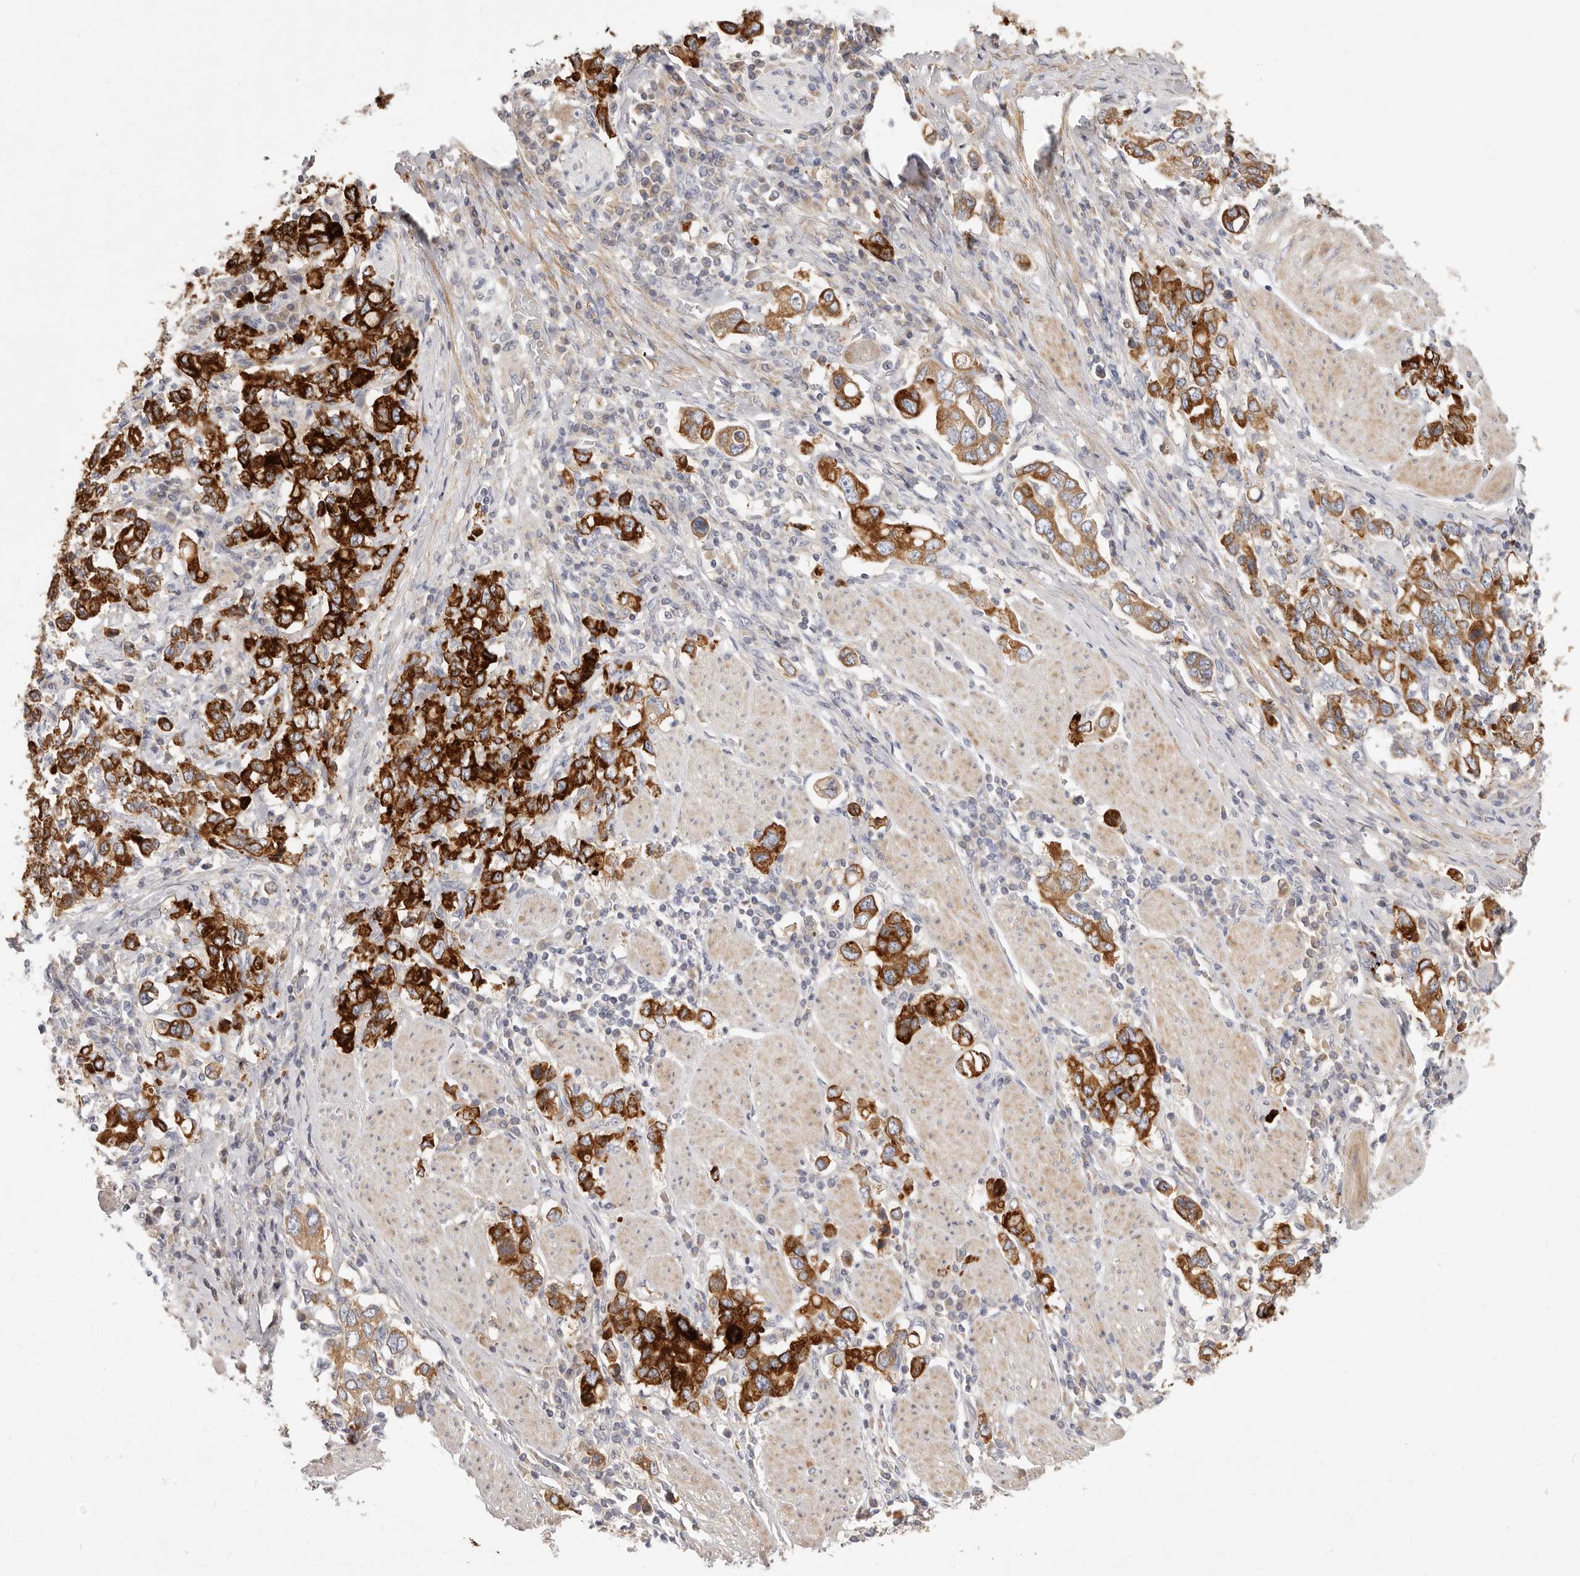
{"staining": {"intensity": "strong", "quantity": ">75%", "location": "cytoplasmic/membranous"}, "tissue": "stomach cancer", "cell_type": "Tumor cells", "image_type": "cancer", "snomed": [{"axis": "morphology", "description": "Adenocarcinoma, NOS"}, {"axis": "topography", "description": "Stomach, upper"}], "caption": "Immunohistochemical staining of adenocarcinoma (stomach) demonstrates strong cytoplasmic/membranous protein staining in about >75% of tumor cells.", "gene": "TFB2M", "patient": {"sex": "male", "age": 62}}